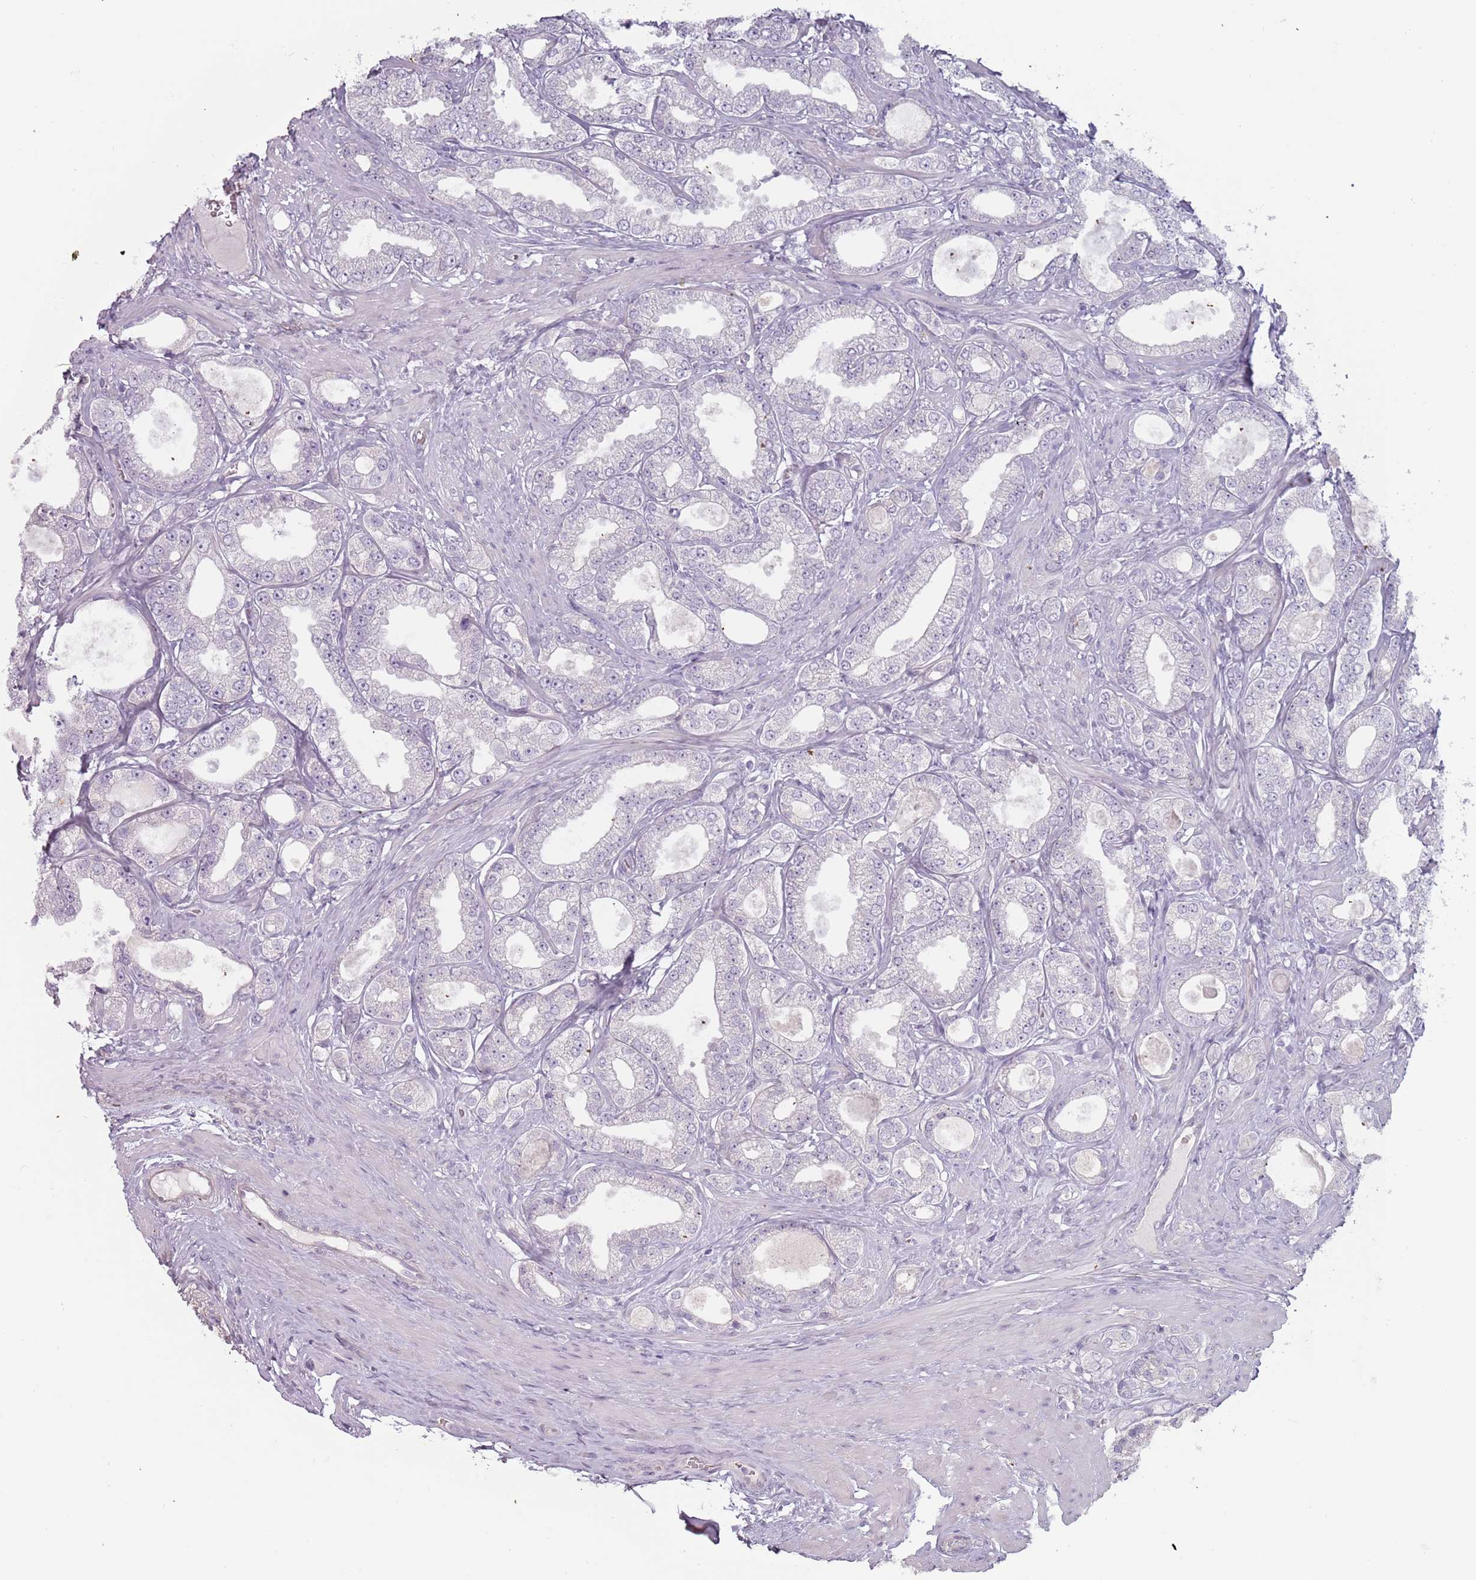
{"staining": {"intensity": "negative", "quantity": "none", "location": "none"}, "tissue": "prostate cancer", "cell_type": "Tumor cells", "image_type": "cancer", "snomed": [{"axis": "morphology", "description": "Adenocarcinoma, Low grade"}, {"axis": "topography", "description": "Prostate"}], "caption": "IHC of prostate cancer (low-grade adenocarcinoma) shows no expression in tumor cells.", "gene": "RFX2", "patient": {"sex": "male", "age": 63}}